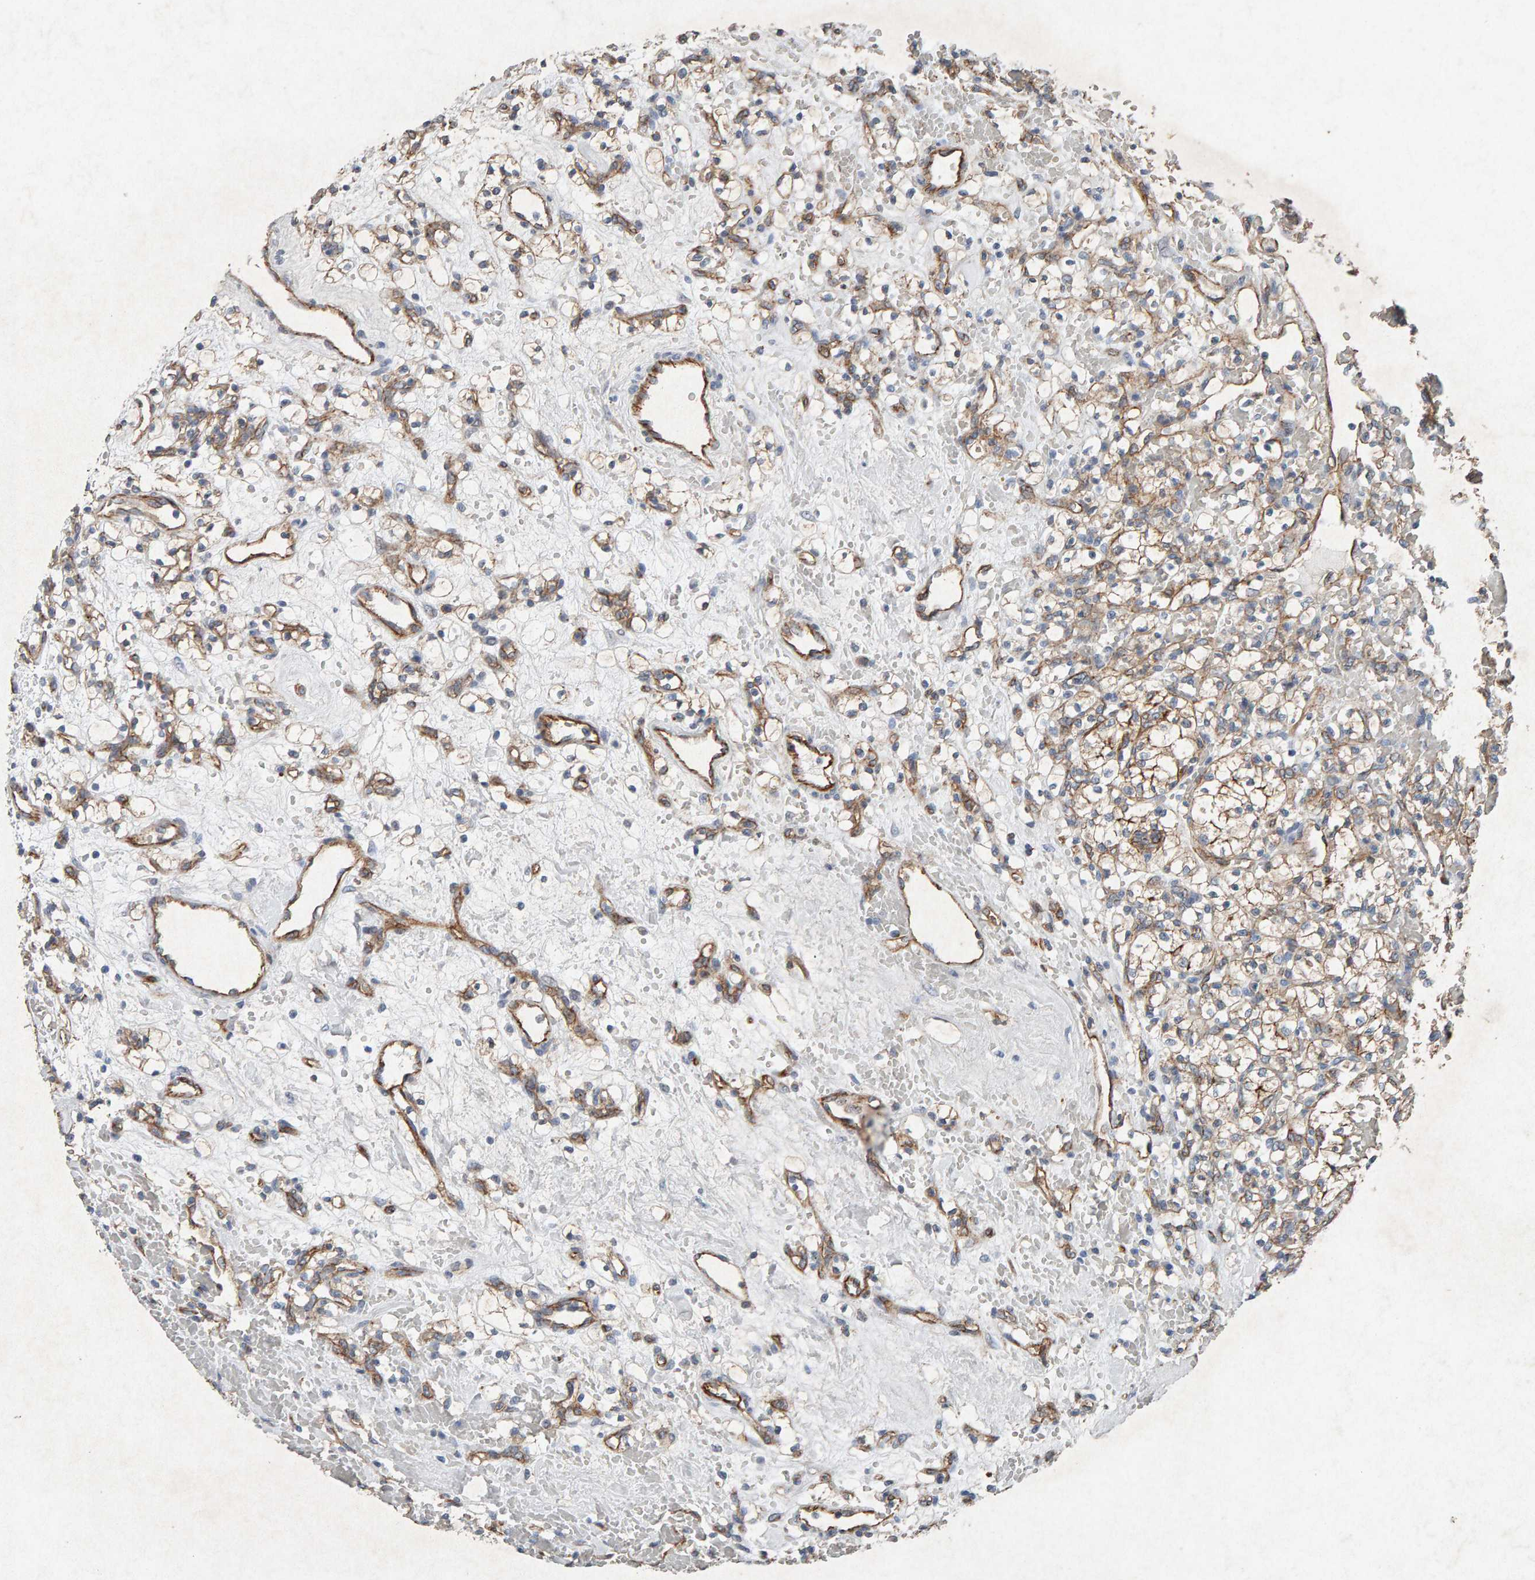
{"staining": {"intensity": "moderate", "quantity": ">75%", "location": "cytoplasmic/membranous"}, "tissue": "renal cancer", "cell_type": "Tumor cells", "image_type": "cancer", "snomed": [{"axis": "morphology", "description": "Adenocarcinoma, NOS"}, {"axis": "topography", "description": "Kidney"}], "caption": "An immunohistochemistry micrograph of neoplastic tissue is shown. Protein staining in brown labels moderate cytoplasmic/membranous positivity in renal cancer within tumor cells.", "gene": "PTPRM", "patient": {"sex": "female", "age": 60}}